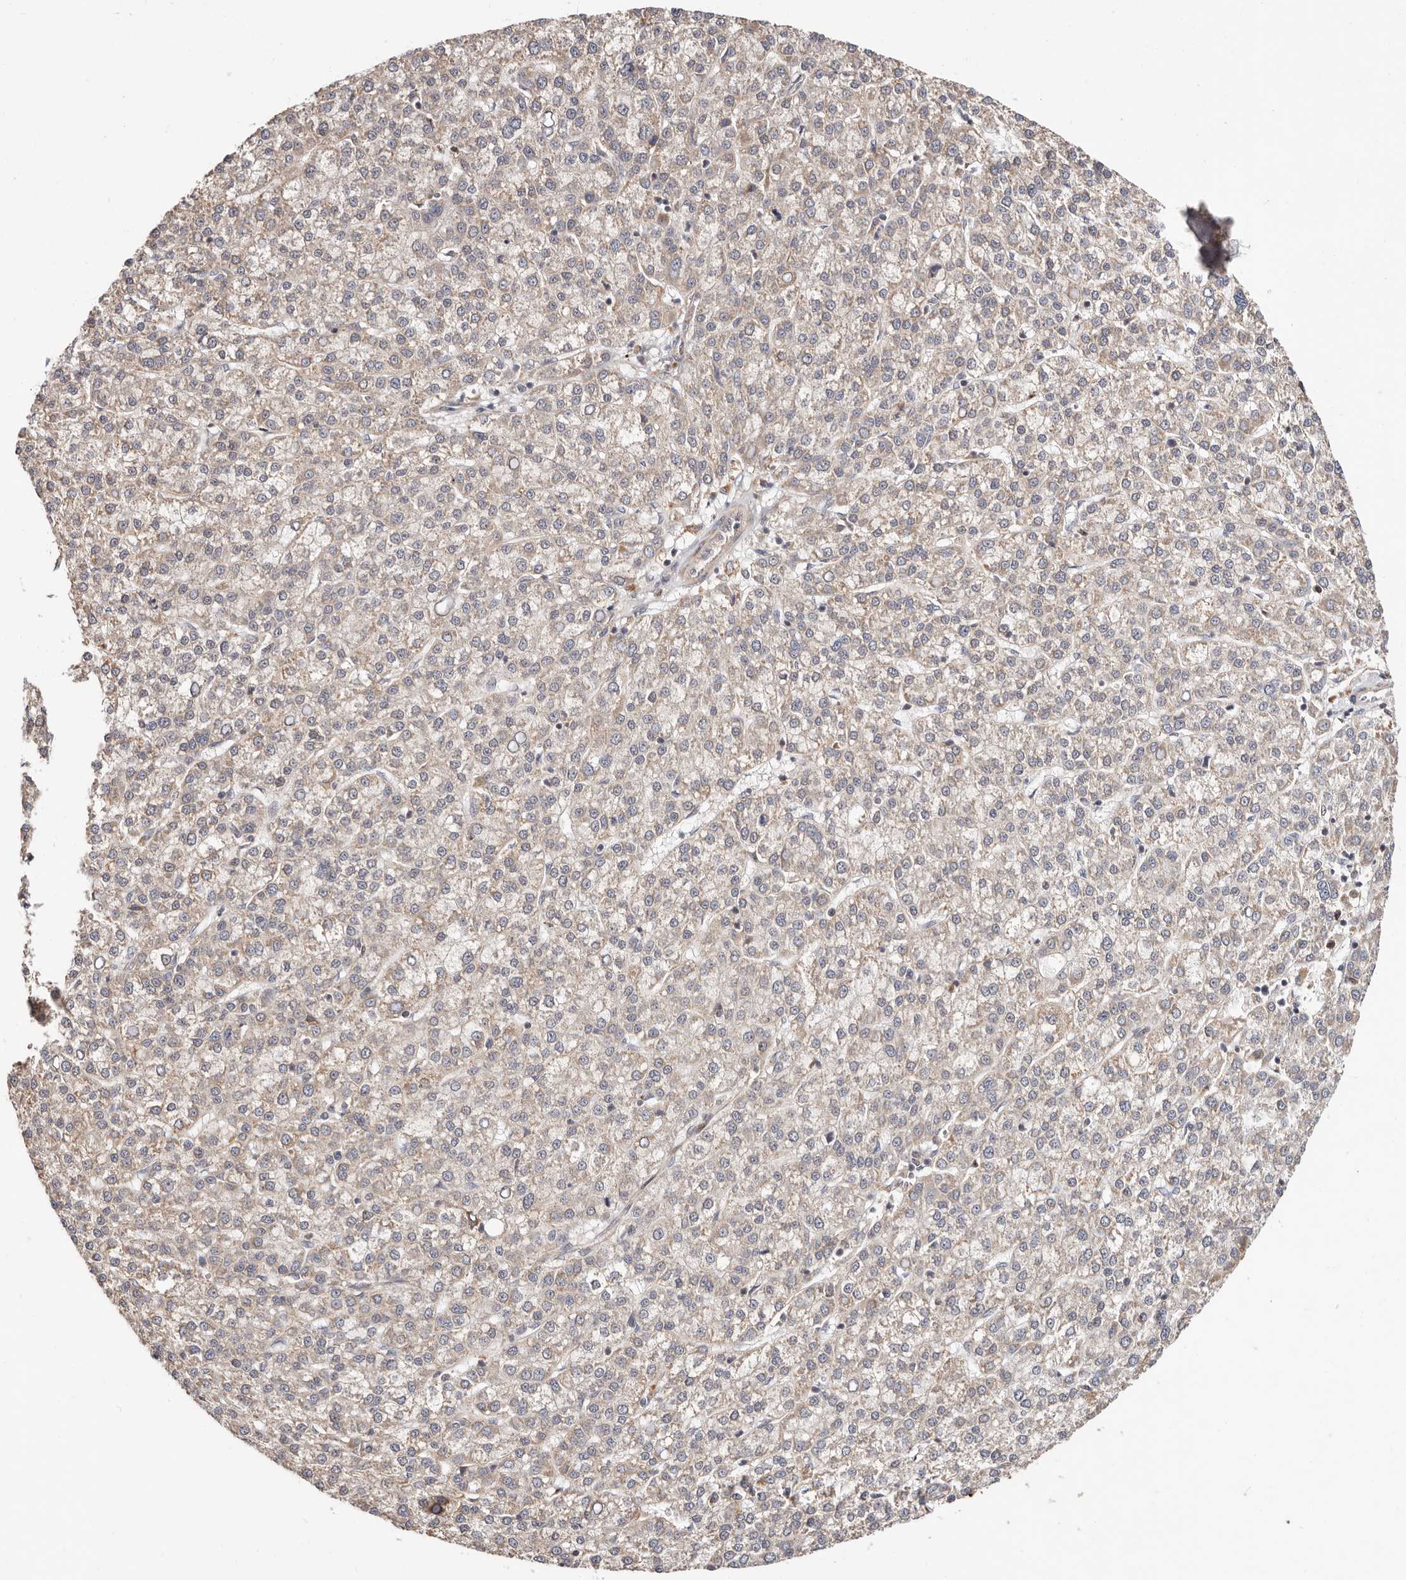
{"staining": {"intensity": "weak", "quantity": "25%-75%", "location": "cytoplasmic/membranous"}, "tissue": "liver cancer", "cell_type": "Tumor cells", "image_type": "cancer", "snomed": [{"axis": "morphology", "description": "Carcinoma, Hepatocellular, NOS"}, {"axis": "topography", "description": "Liver"}], "caption": "Approximately 25%-75% of tumor cells in human liver cancer (hepatocellular carcinoma) exhibit weak cytoplasmic/membranous protein positivity as visualized by brown immunohistochemical staining.", "gene": "USP33", "patient": {"sex": "female", "age": 58}}